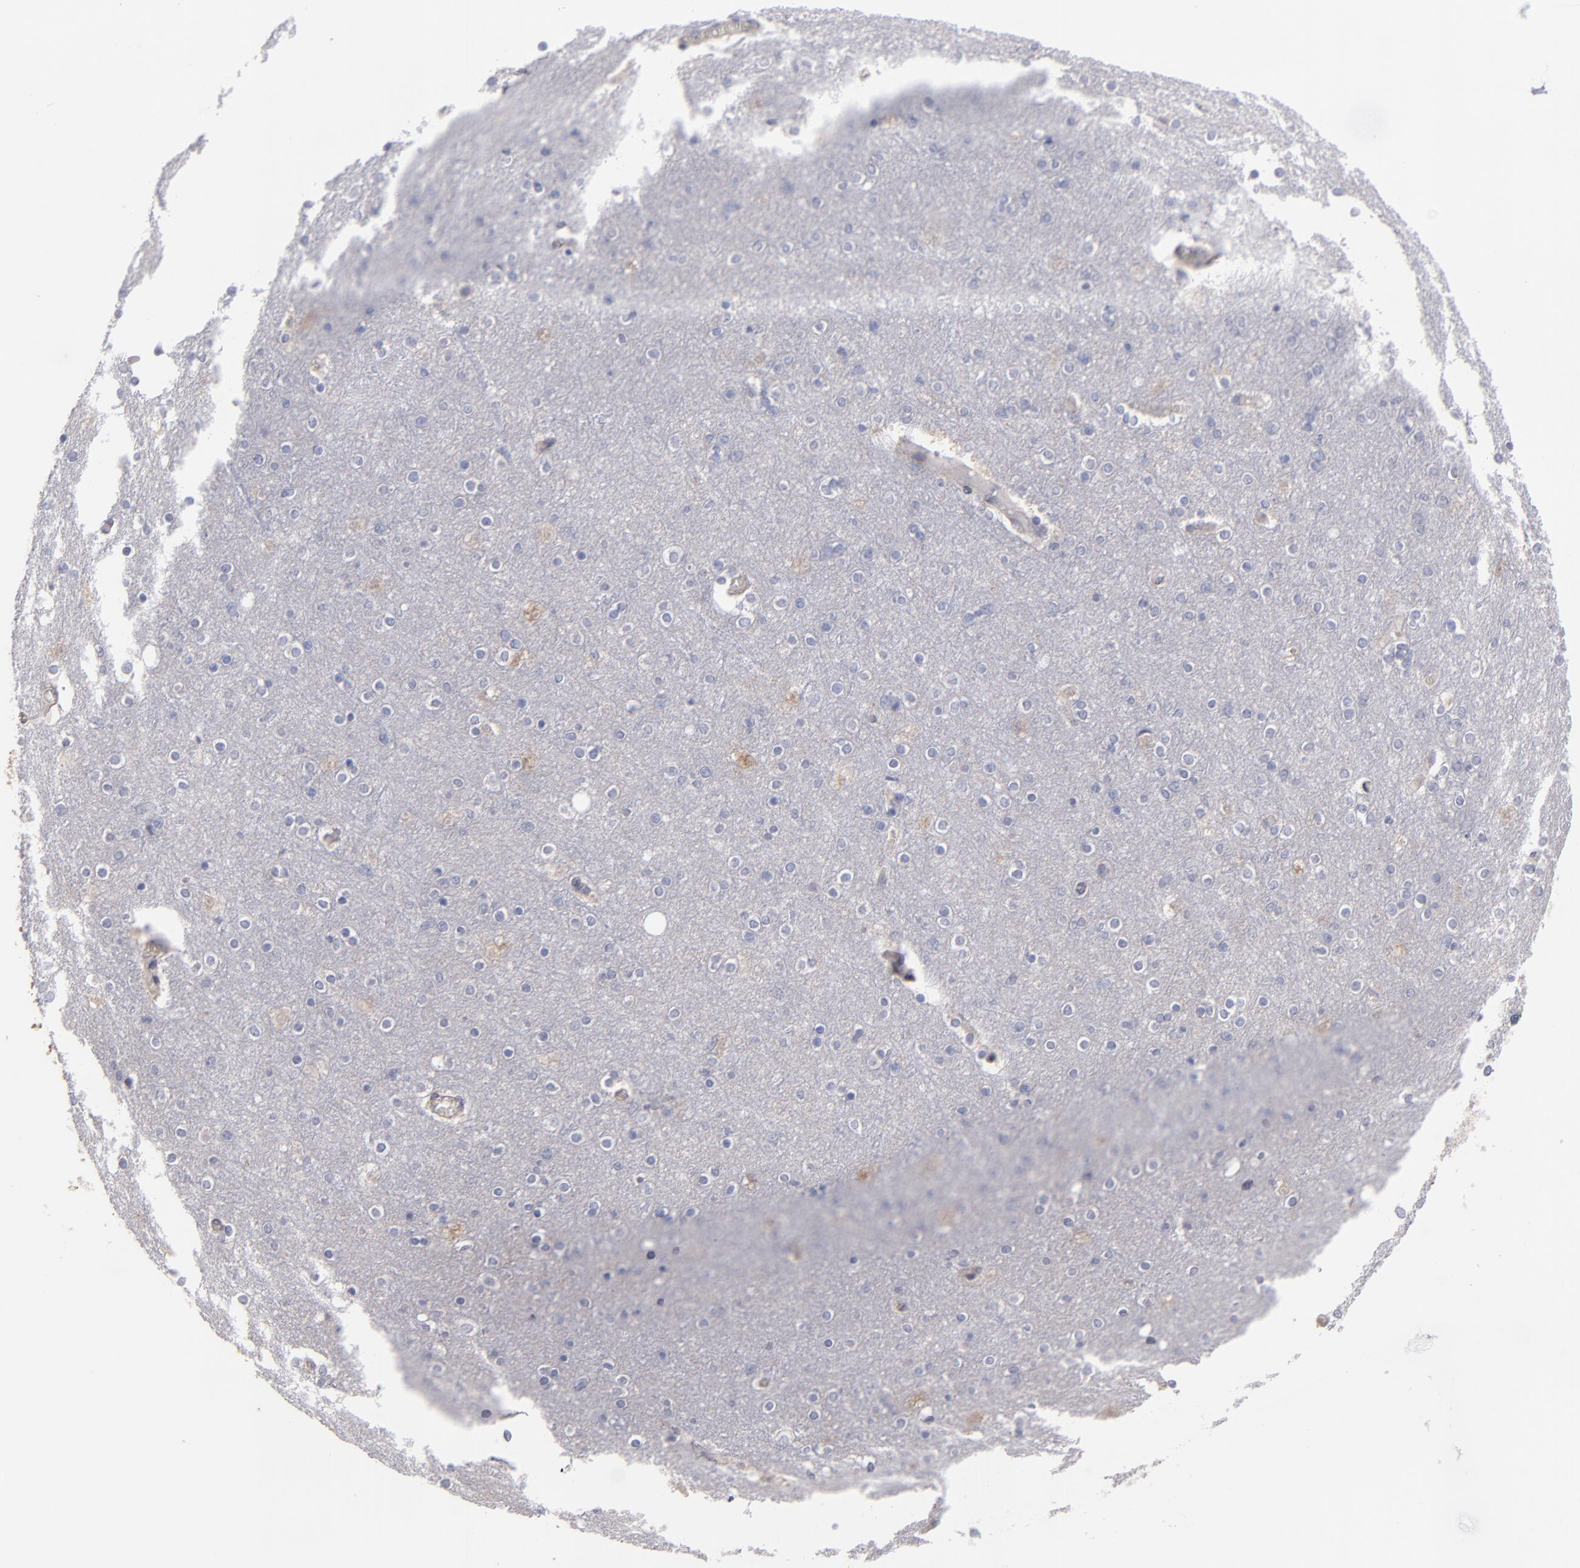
{"staining": {"intensity": "moderate", "quantity": ">75%", "location": "cytoplasmic/membranous"}, "tissue": "cerebral cortex", "cell_type": "Endothelial cells", "image_type": "normal", "snomed": [{"axis": "morphology", "description": "Normal tissue, NOS"}, {"axis": "topography", "description": "Cerebral cortex"}], "caption": "Immunohistochemical staining of normal cerebral cortex reveals medium levels of moderate cytoplasmic/membranous positivity in about >75% of endothelial cells. Immunohistochemistry stains the protein of interest in brown and the nuclei are stained blue.", "gene": "SLMAP", "patient": {"sex": "female", "age": 54}}